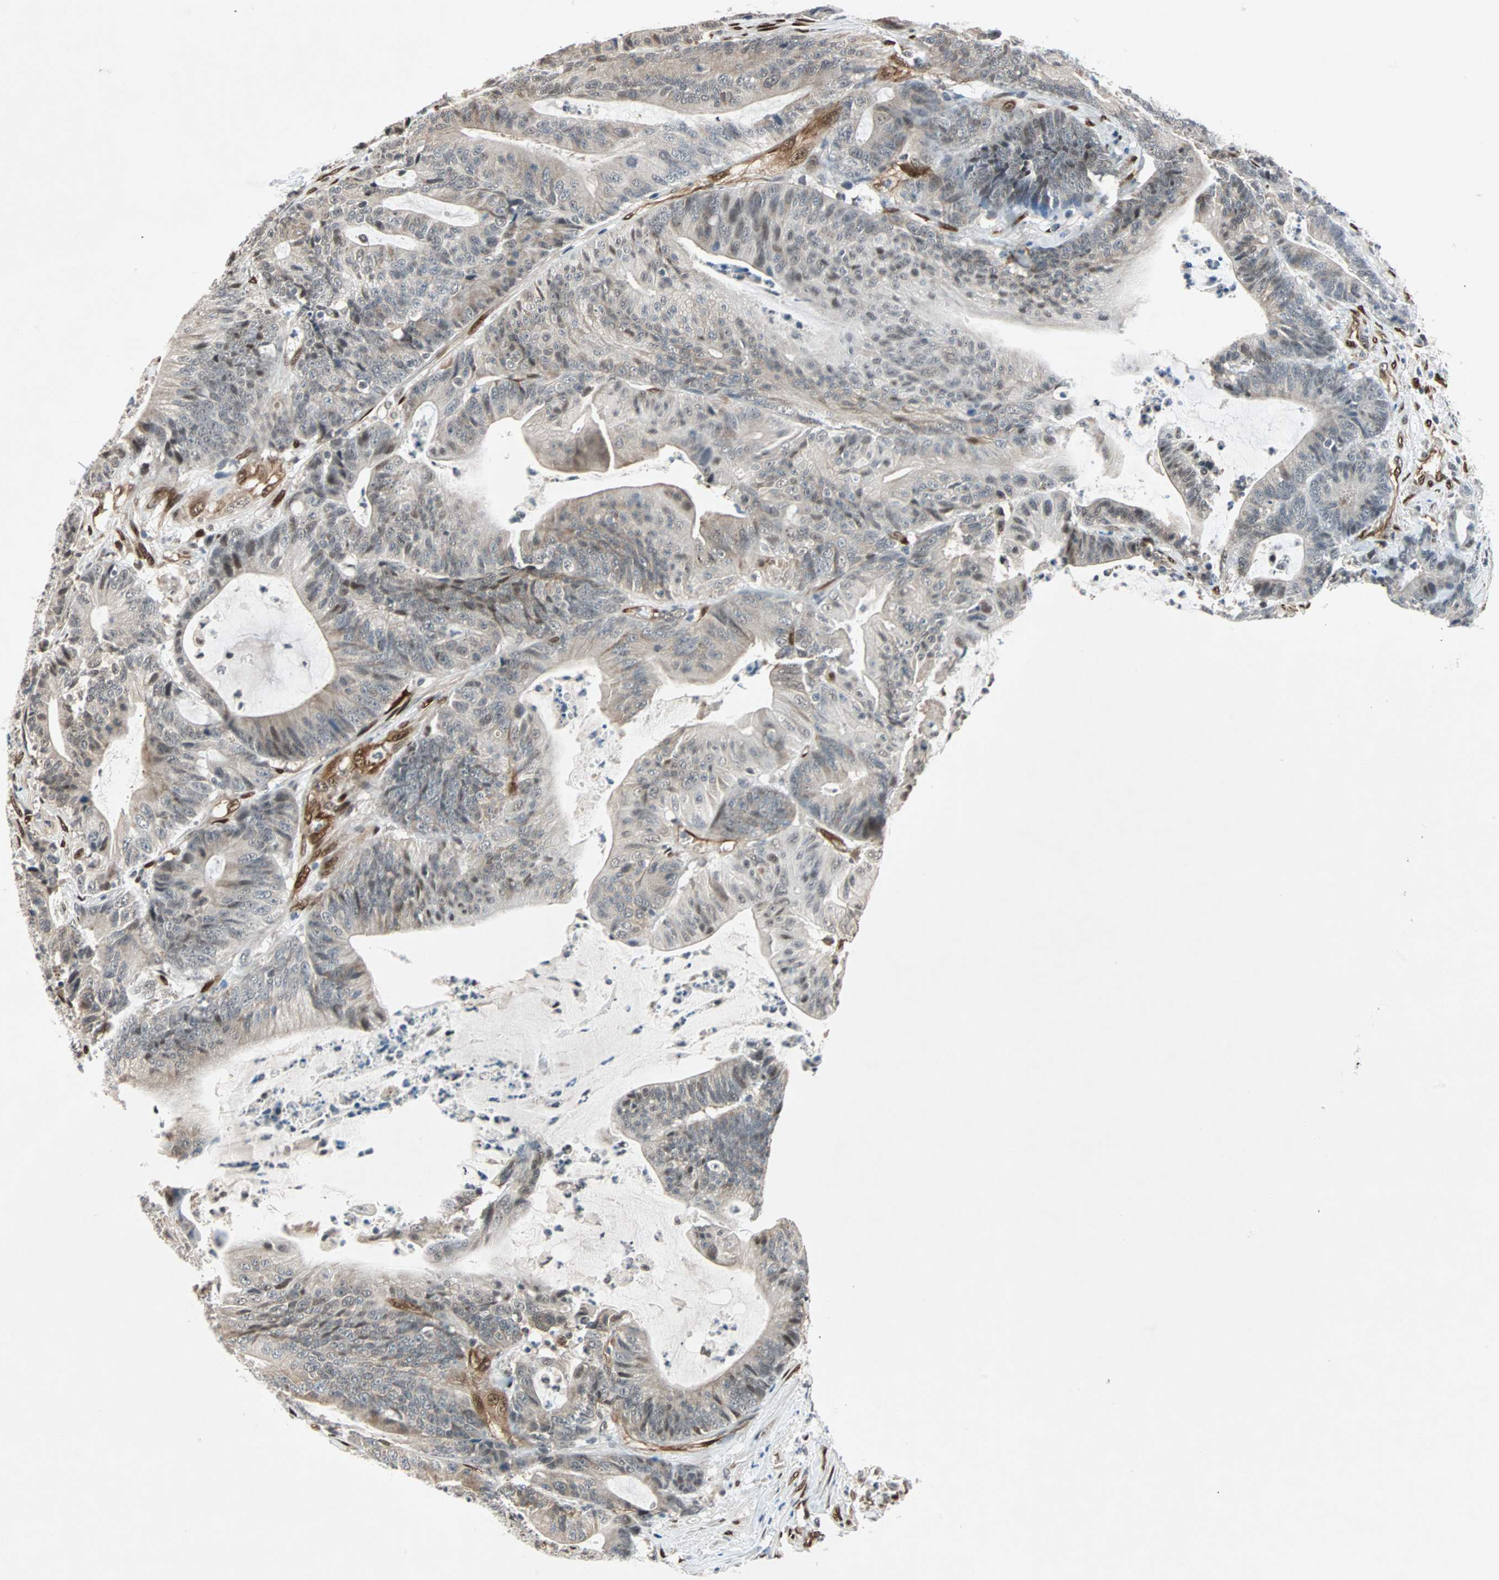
{"staining": {"intensity": "weak", "quantity": "25%-75%", "location": "cytoplasmic/membranous"}, "tissue": "colorectal cancer", "cell_type": "Tumor cells", "image_type": "cancer", "snomed": [{"axis": "morphology", "description": "Adenocarcinoma, NOS"}, {"axis": "topography", "description": "Colon"}], "caption": "A high-resolution image shows immunohistochemistry (IHC) staining of colorectal cancer (adenocarcinoma), which reveals weak cytoplasmic/membranous positivity in approximately 25%-75% of tumor cells.", "gene": "WWTR1", "patient": {"sex": "female", "age": 84}}